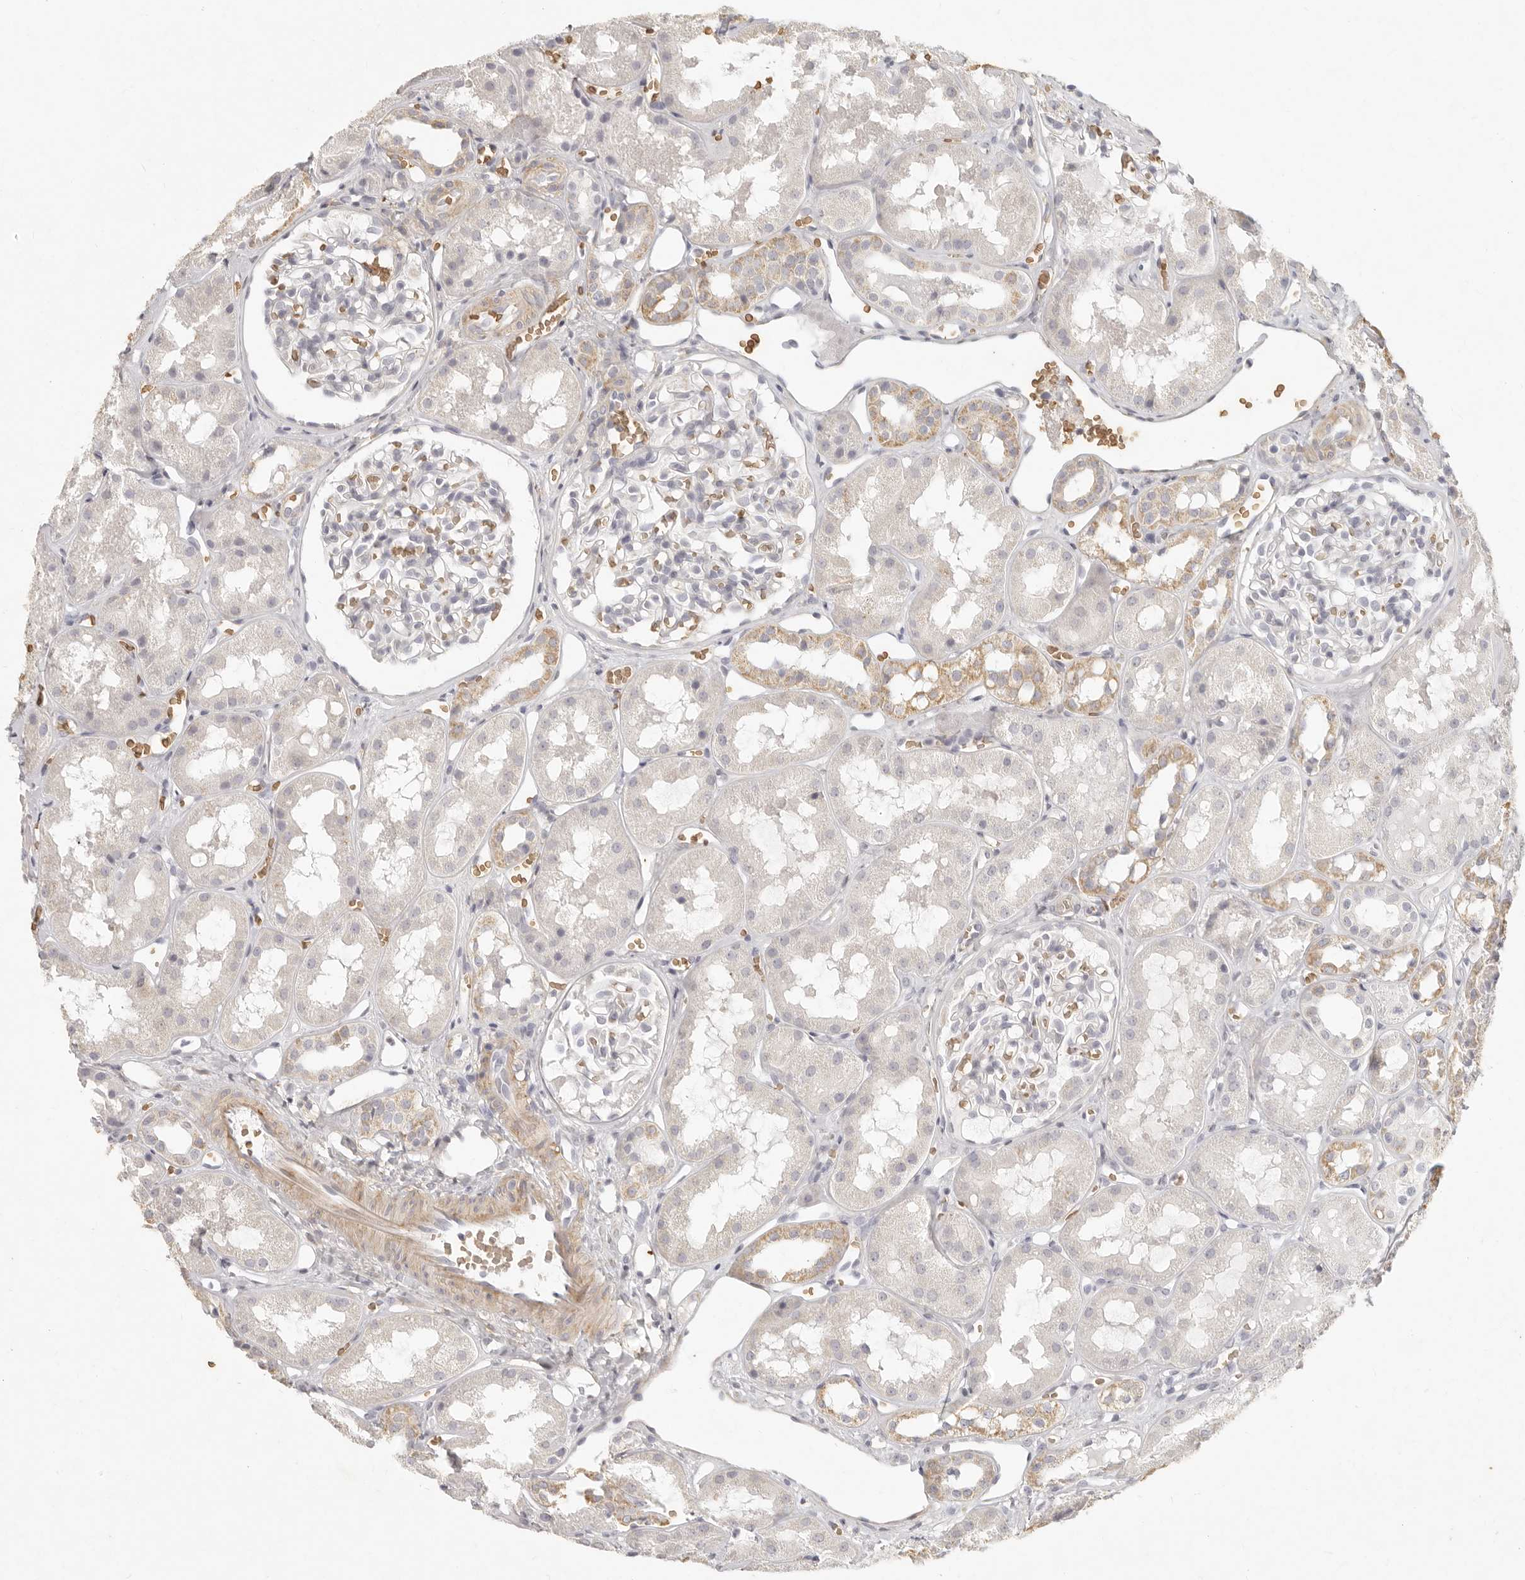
{"staining": {"intensity": "negative", "quantity": "none", "location": "none"}, "tissue": "kidney", "cell_type": "Cells in glomeruli", "image_type": "normal", "snomed": [{"axis": "morphology", "description": "Normal tissue, NOS"}, {"axis": "topography", "description": "Kidney"}], "caption": "High magnification brightfield microscopy of normal kidney stained with DAB (3,3'-diaminobenzidine) (brown) and counterstained with hematoxylin (blue): cells in glomeruli show no significant positivity. (DAB immunohistochemistry with hematoxylin counter stain).", "gene": "NIBAN1", "patient": {"sex": "male", "age": 16}}